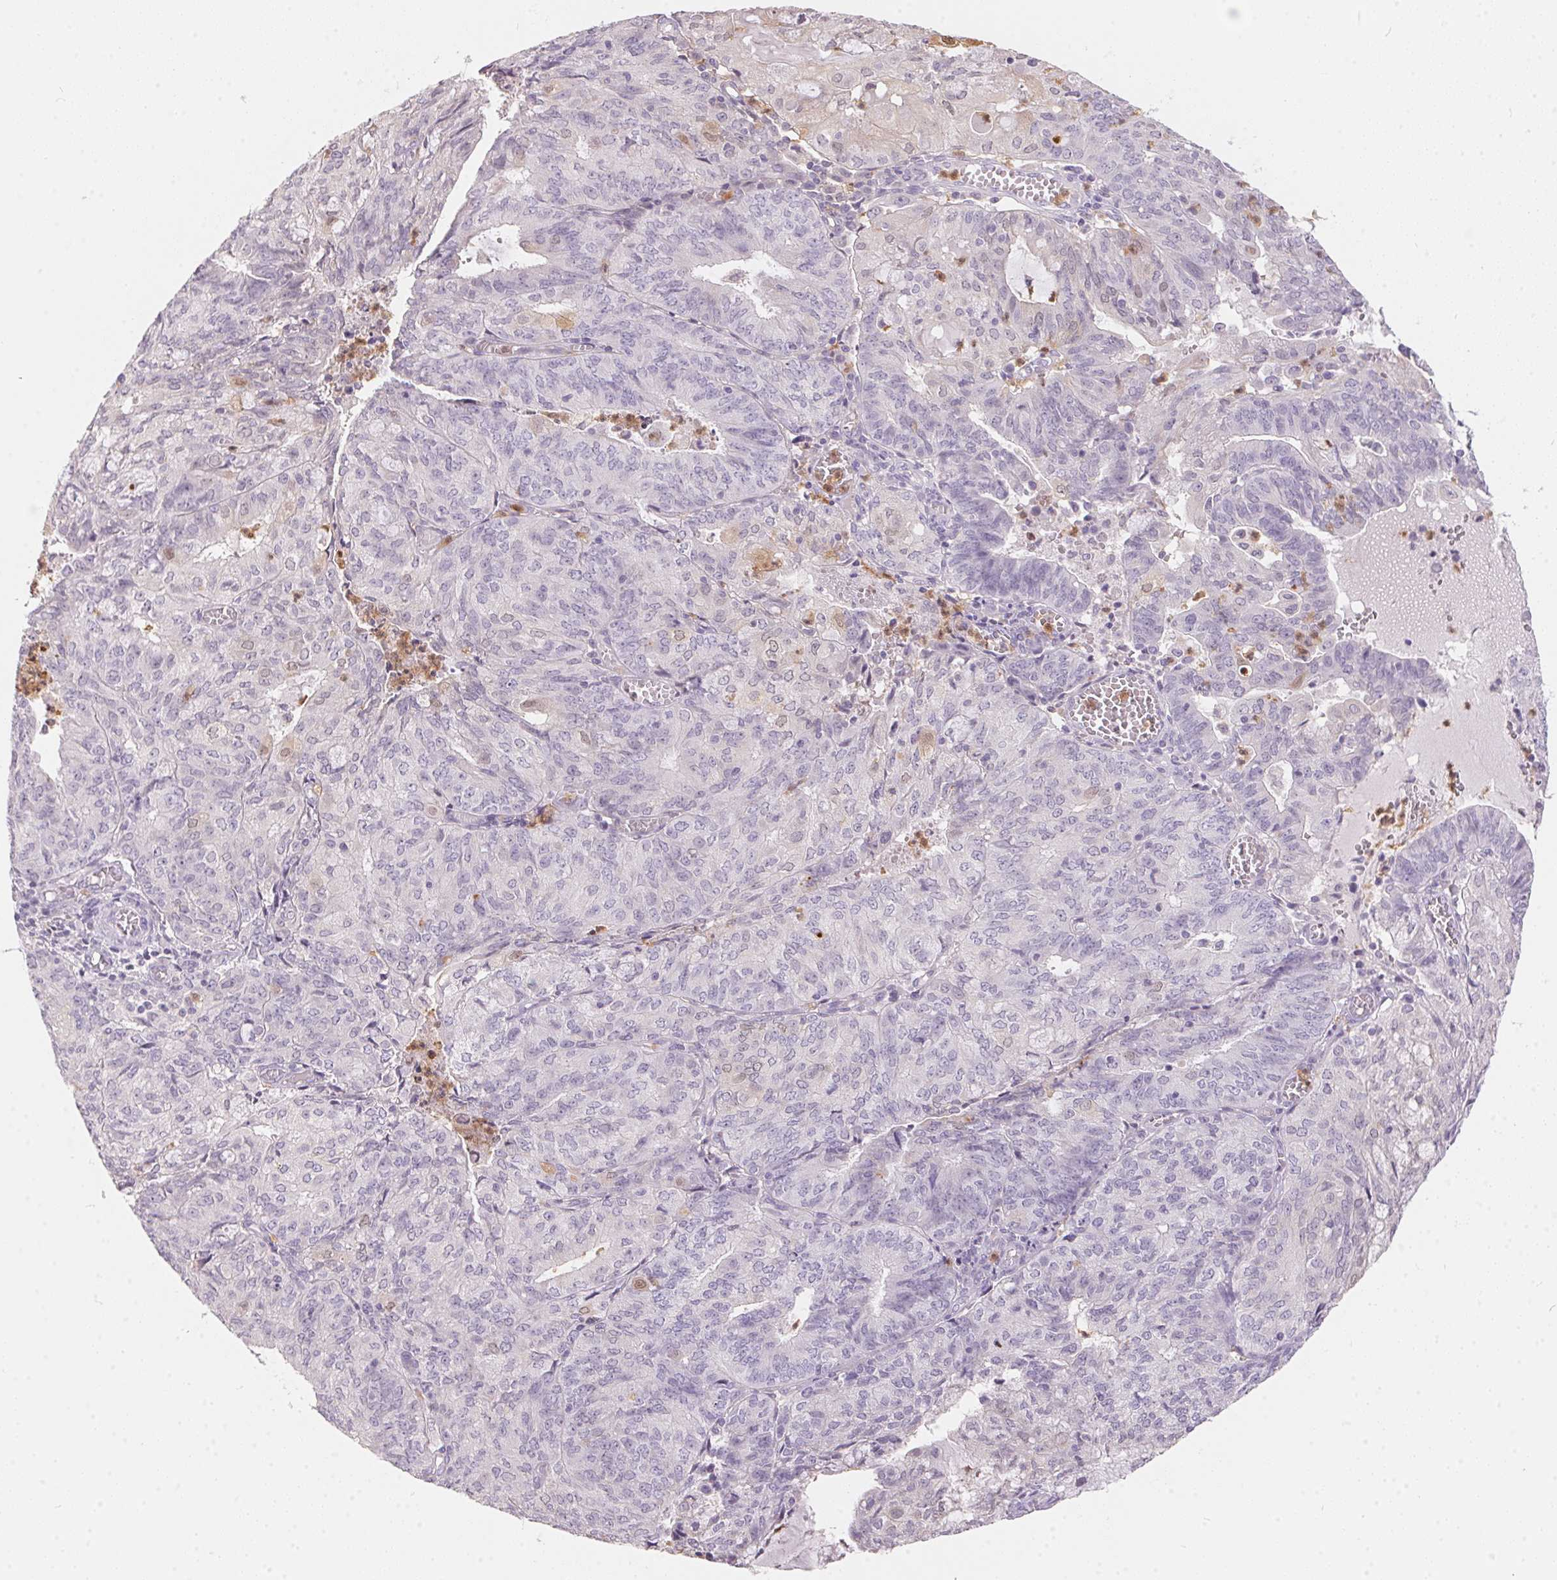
{"staining": {"intensity": "negative", "quantity": "none", "location": "none"}, "tissue": "endometrial cancer", "cell_type": "Tumor cells", "image_type": "cancer", "snomed": [{"axis": "morphology", "description": "Adenocarcinoma, NOS"}, {"axis": "topography", "description": "Endometrium"}], "caption": "Micrograph shows no significant protein expression in tumor cells of endometrial adenocarcinoma. Nuclei are stained in blue.", "gene": "SERPINB1", "patient": {"sex": "female", "age": 82}}